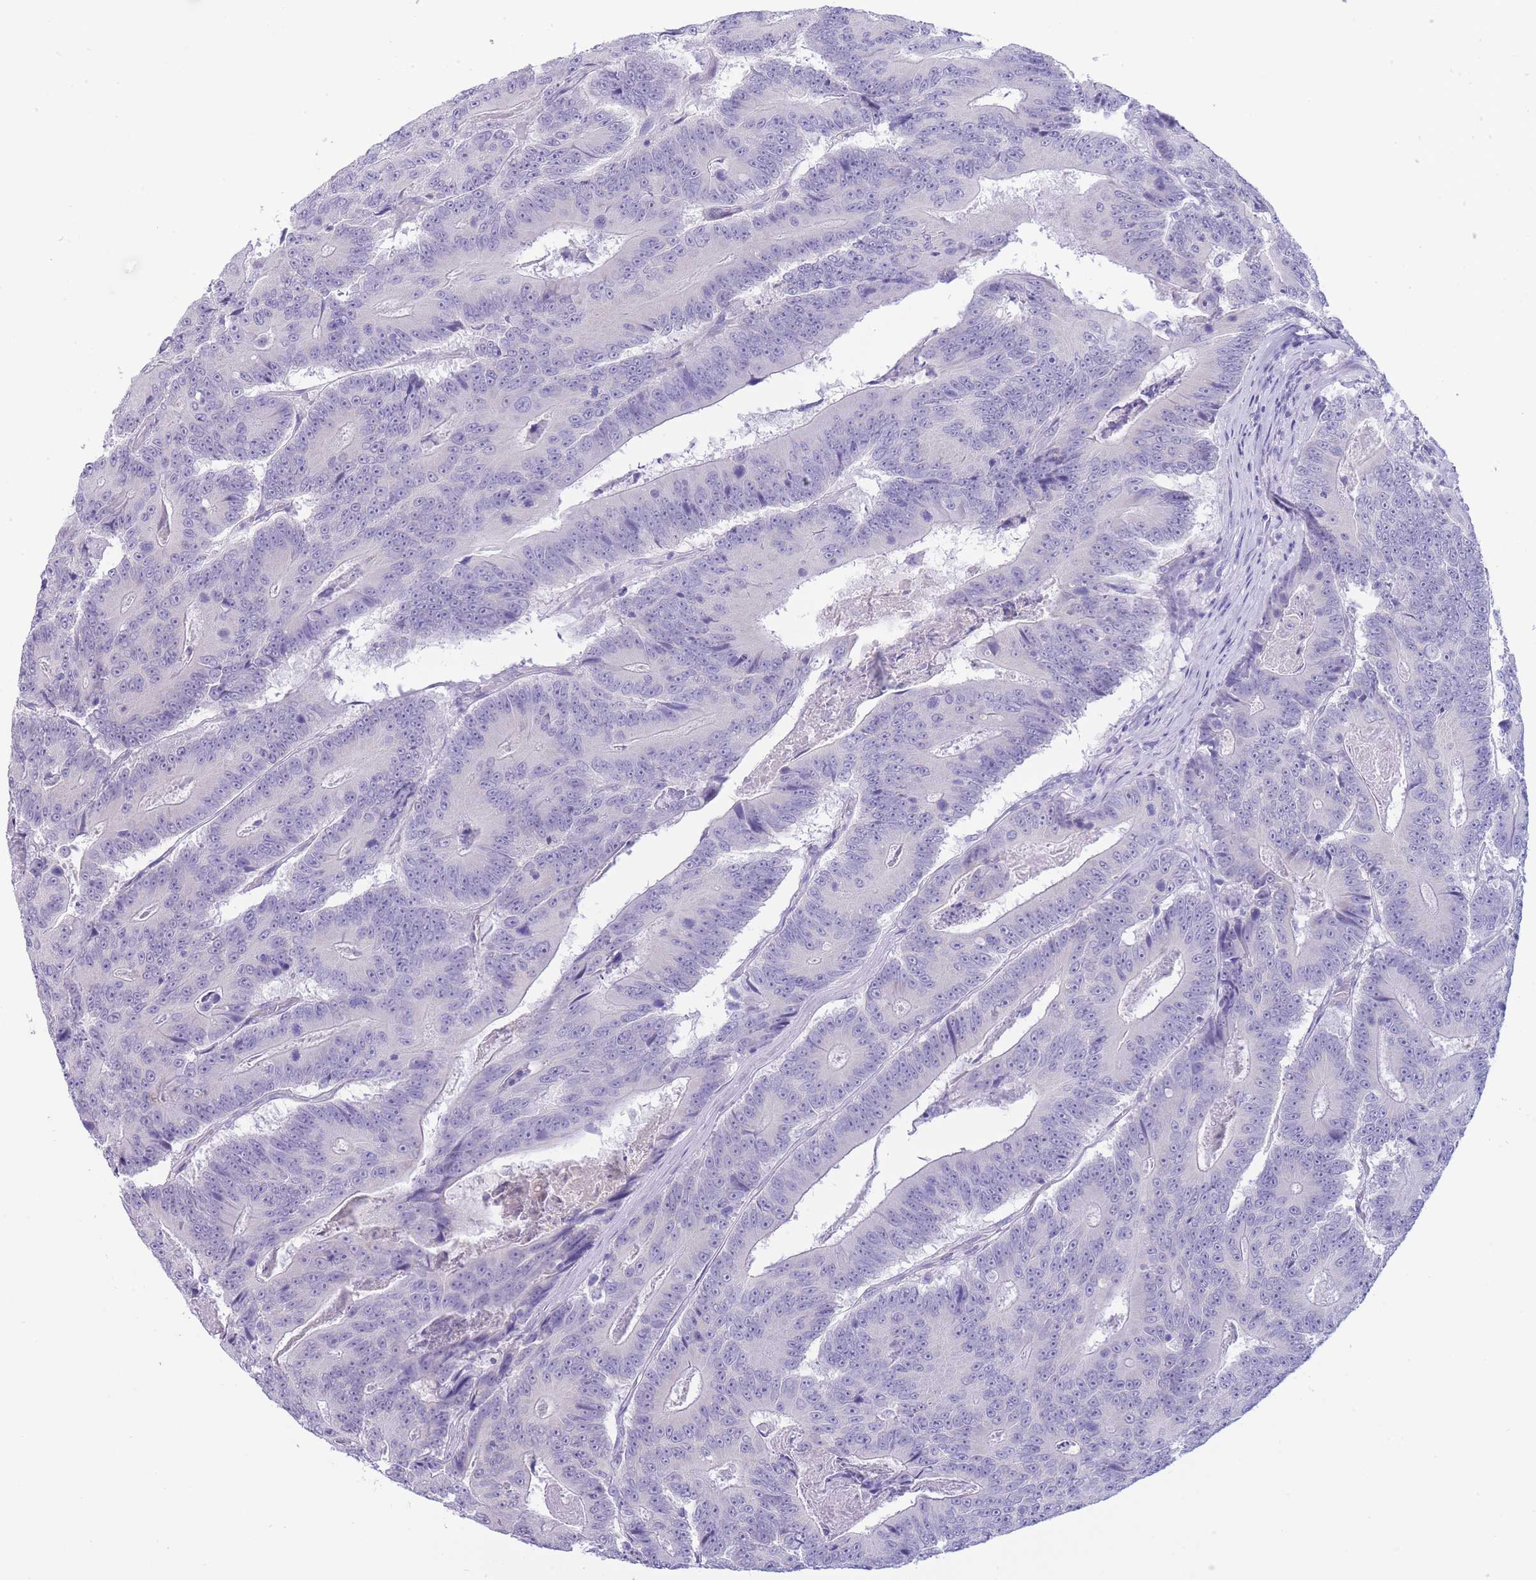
{"staining": {"intensity": "negative", "quantity": "none", "location": "none"}, "tissue": "colorectal cancer", "cell_type": "Tumor cells", "image_type": "cancer", "snomed": [{"axis": "morphology", "description": "Adenocarcinoma, NOS"}, {"axis": "topography", "description": "Colon"}], "caption": "Tumor cells show no significant protein expression in colorectal adenocarcinoma.", "gene": "ASAP3", "patient": {"sex": "male", "age": 83}}